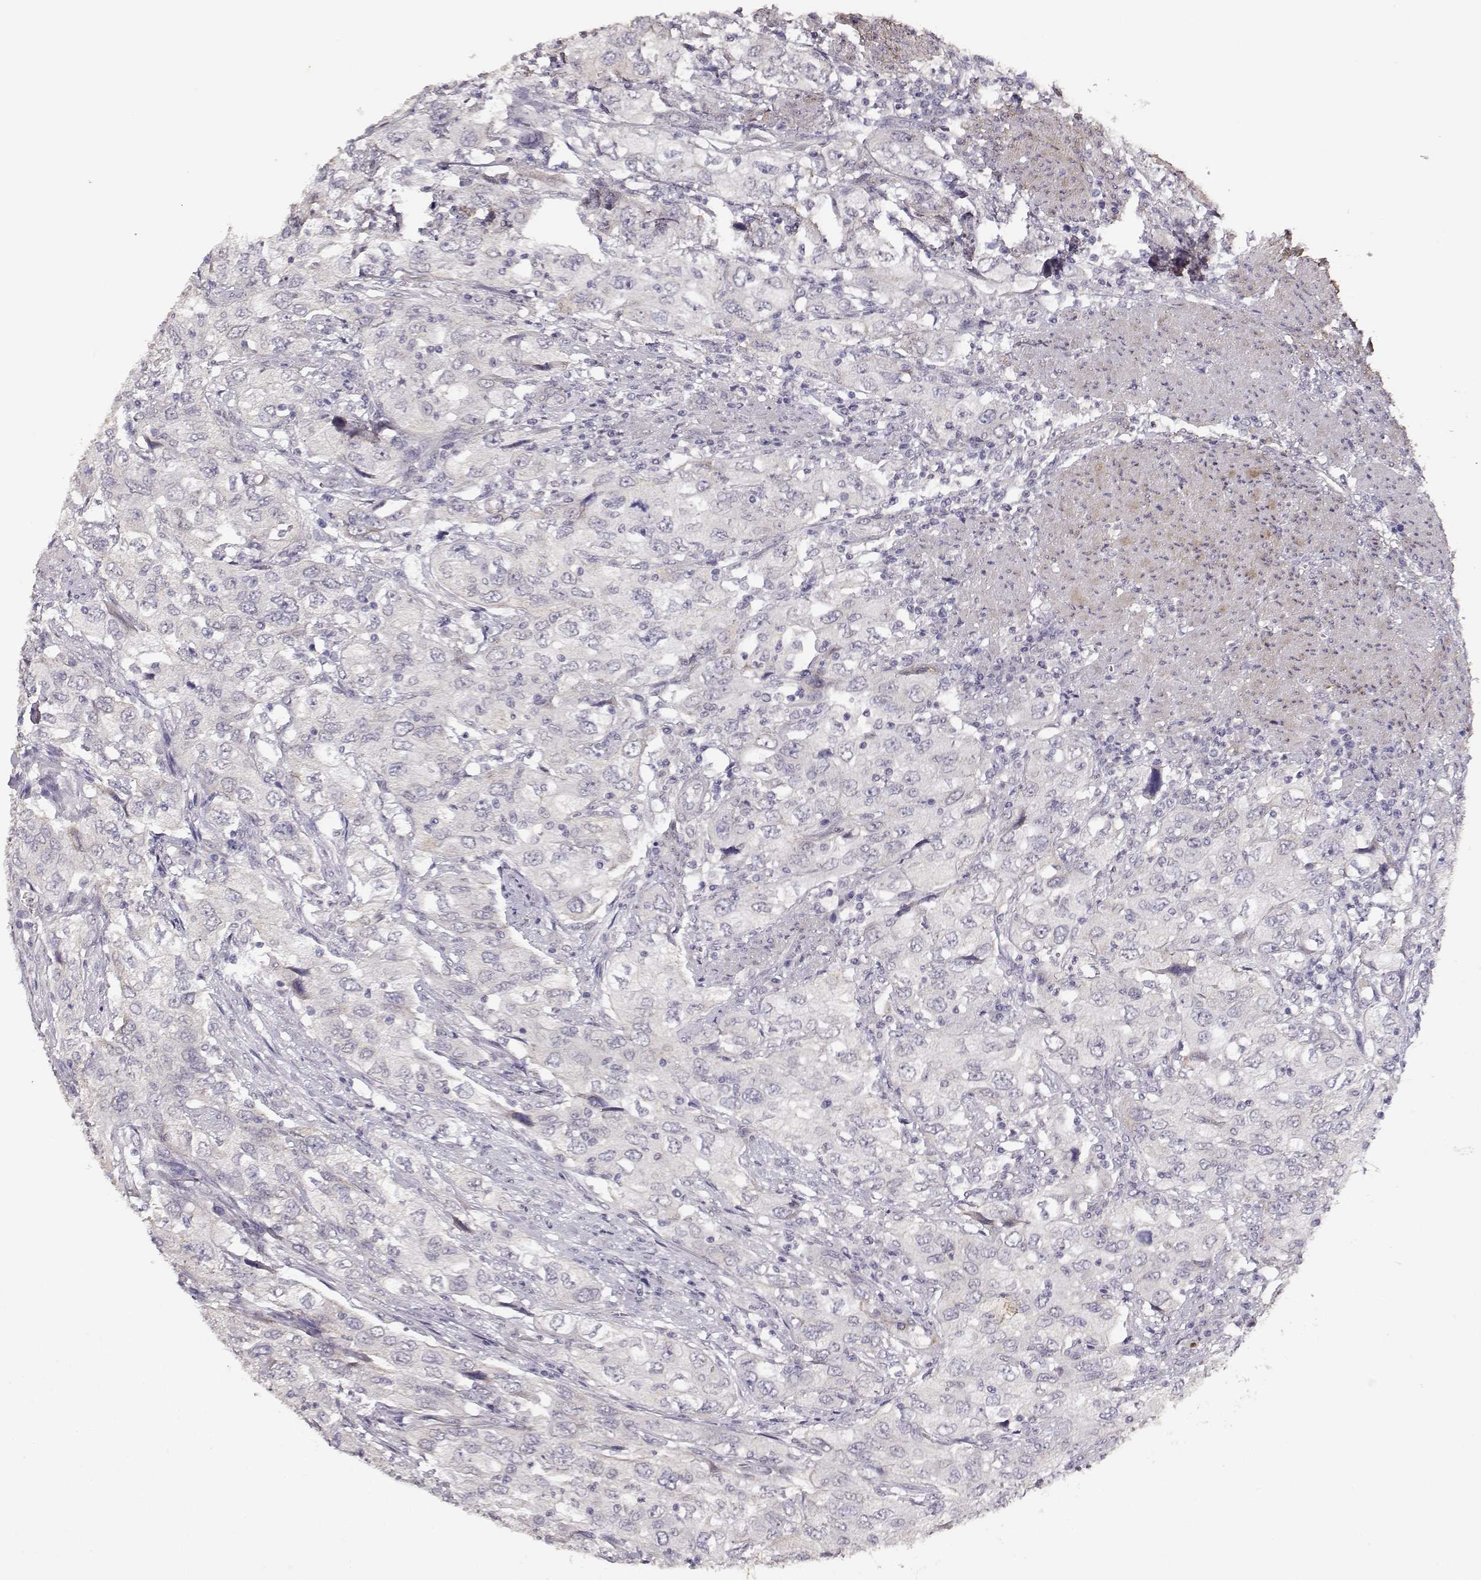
{"staining": {"intensity": "negative", "quantity": "none", "location": "none"}, "tissue": "urothelial cancer", "cell_type": "Tumor cells", "image_type": "cancer", "snomed": [{"axis": "morphology", "description": "Urothelial carcinoma, High grade"}, {"axis": "topography", "description": "Urinary bladder"}], "caption": "Human urothelial cancer stained for a protein using immunohistochemistry (IHC) demonstrates no expression in tumor cells.", "gene": "LAMA5", "patient": {"sex": "male", "age": 76}}